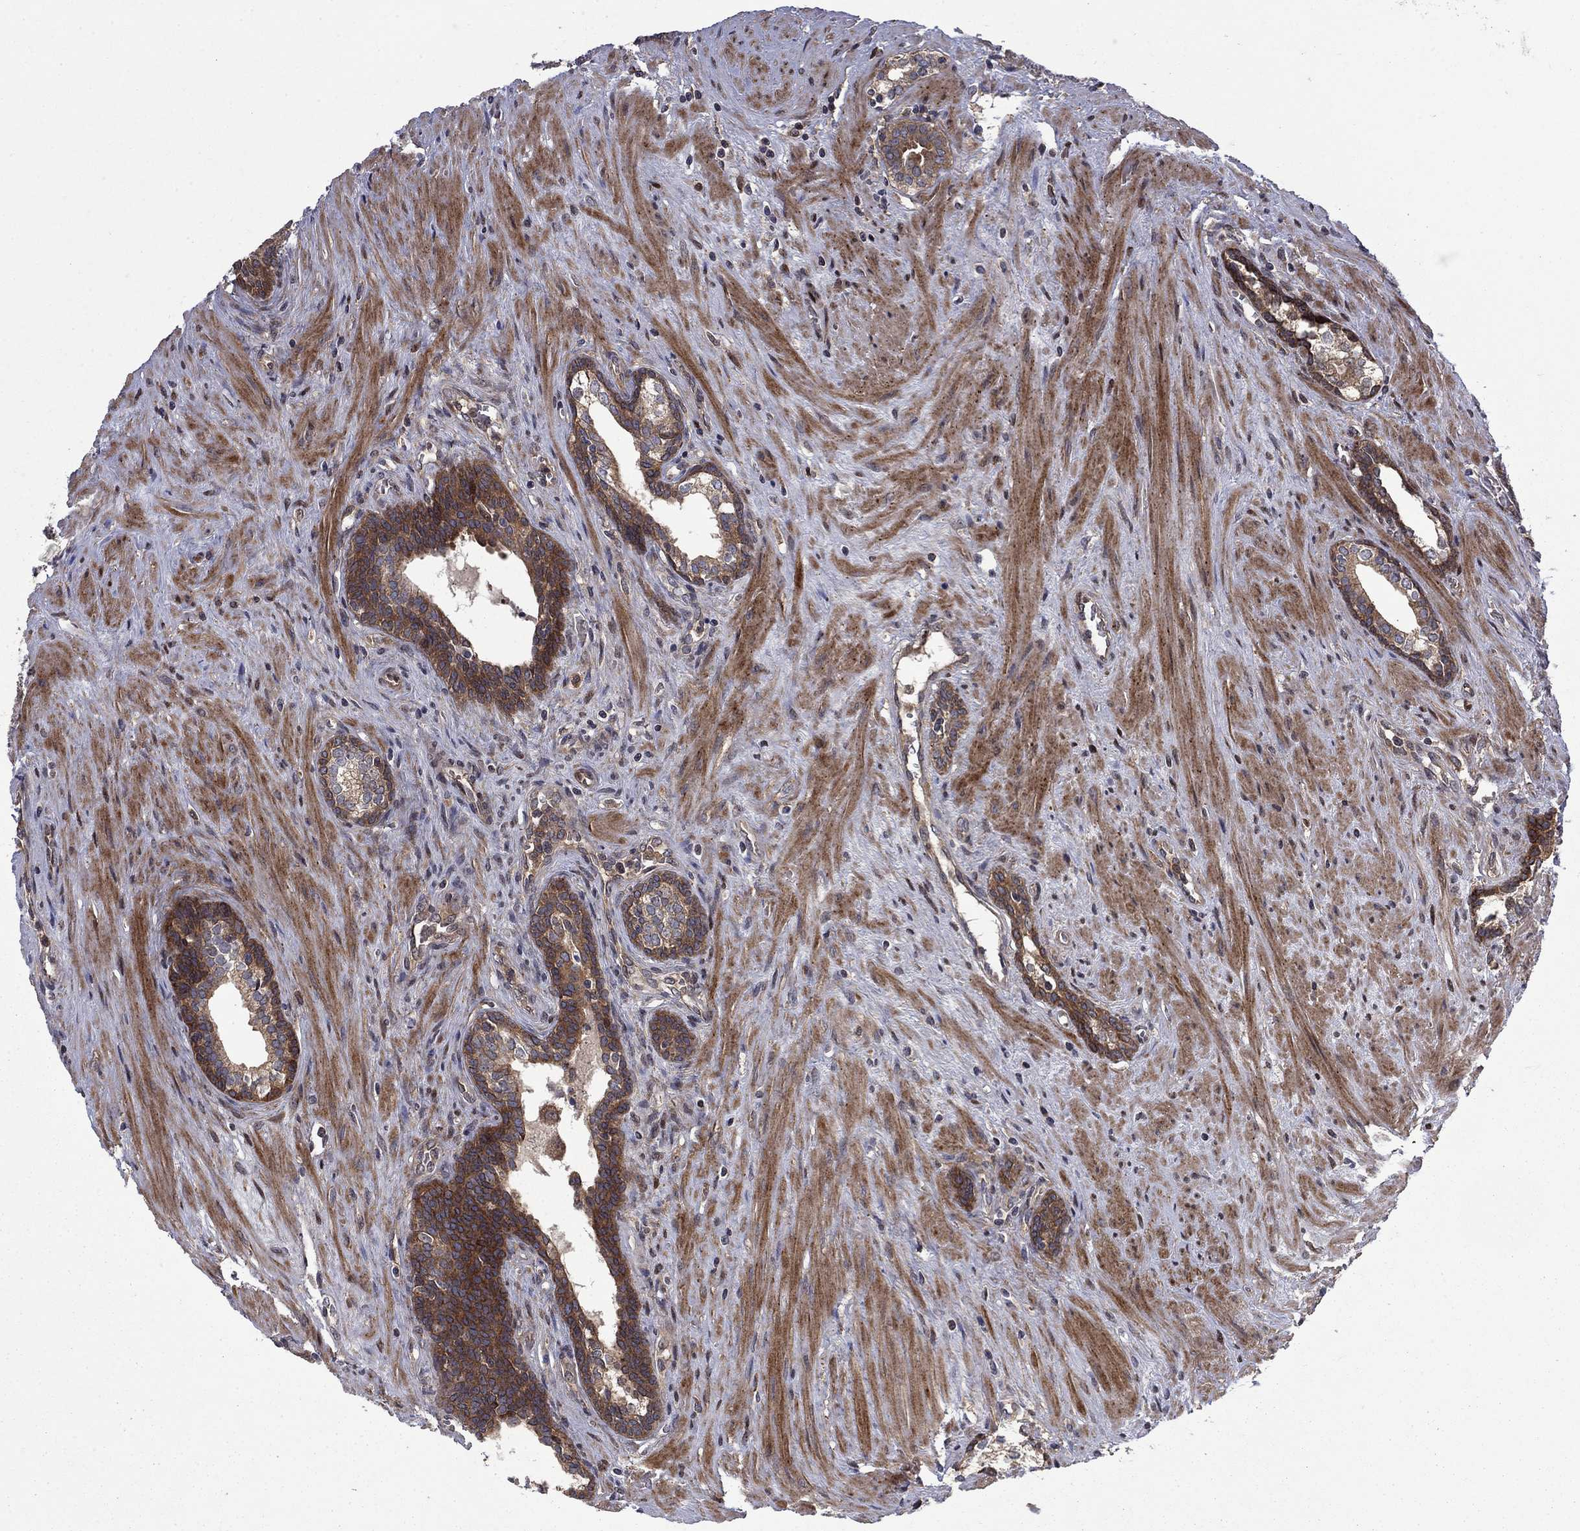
{"staining": {"intensity": "strong", "quantity": "25%-75%", "location": "cytoplasmic/membranous"}, "tissue": "prostate cancer", "cell_type": "Tumor cells", "image_type": "cancer", "snomed": [{"axis": "morphology", "description": "Adenocarcinoma, NOS"}, {"axis": "morphology", "description": "Adenocarcinoma, High grade"}, {"axis": "topography", "description": "Prostate"}], "caption": "Brown immunohistochemical staining in human prostate cancer (high-grade adenocarcinoma) demonstrates strong cytoplasmic/membranous positivity in approximately 25%-75% of tumor cells.", "gene": "HDAC4", "patient": {"sex": "male", "age": 61}}